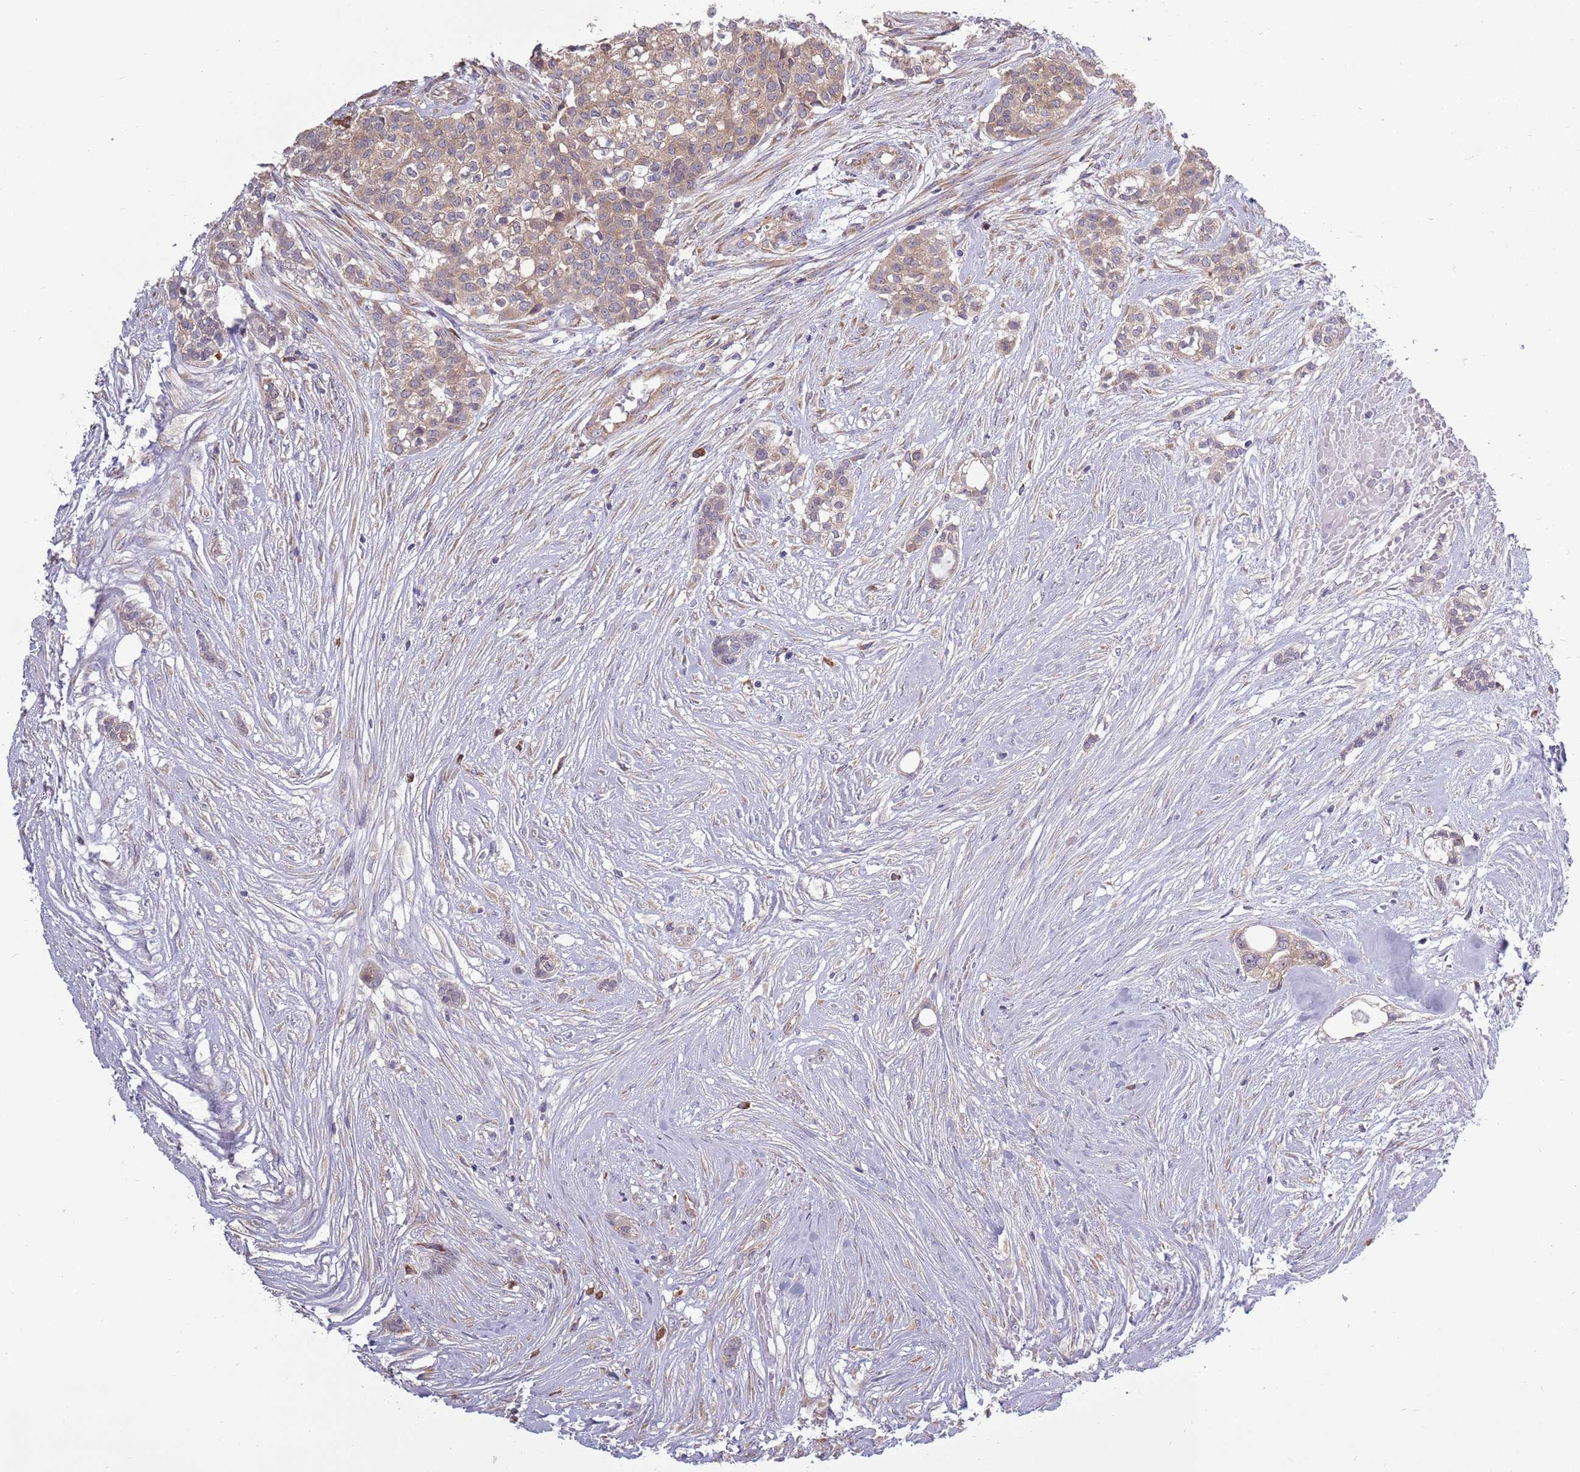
{"staining": {"intensity": "weak", "quantity": "25%-75%", "location": "cytoplasmic/membranous"}, "tissue": "head and neck cancer", "cell_type": "Tumor cells", "image_type": "cancer", "snomed": [{"axis": "morphology", "description": "Adenocarcinoma, NOS"}, {"axis": "topography", "description": "Head-Neck"}], "caption": "Immunohistochemical staining of human adenocarcinoma (head and neck) demonstrates low levels of weak cytoplasmic/membranous staining in about 25%-75% of tumor cells.", "gene": "RPL17-C18orf32", "patient": {"sex": "male", "age": 81}}